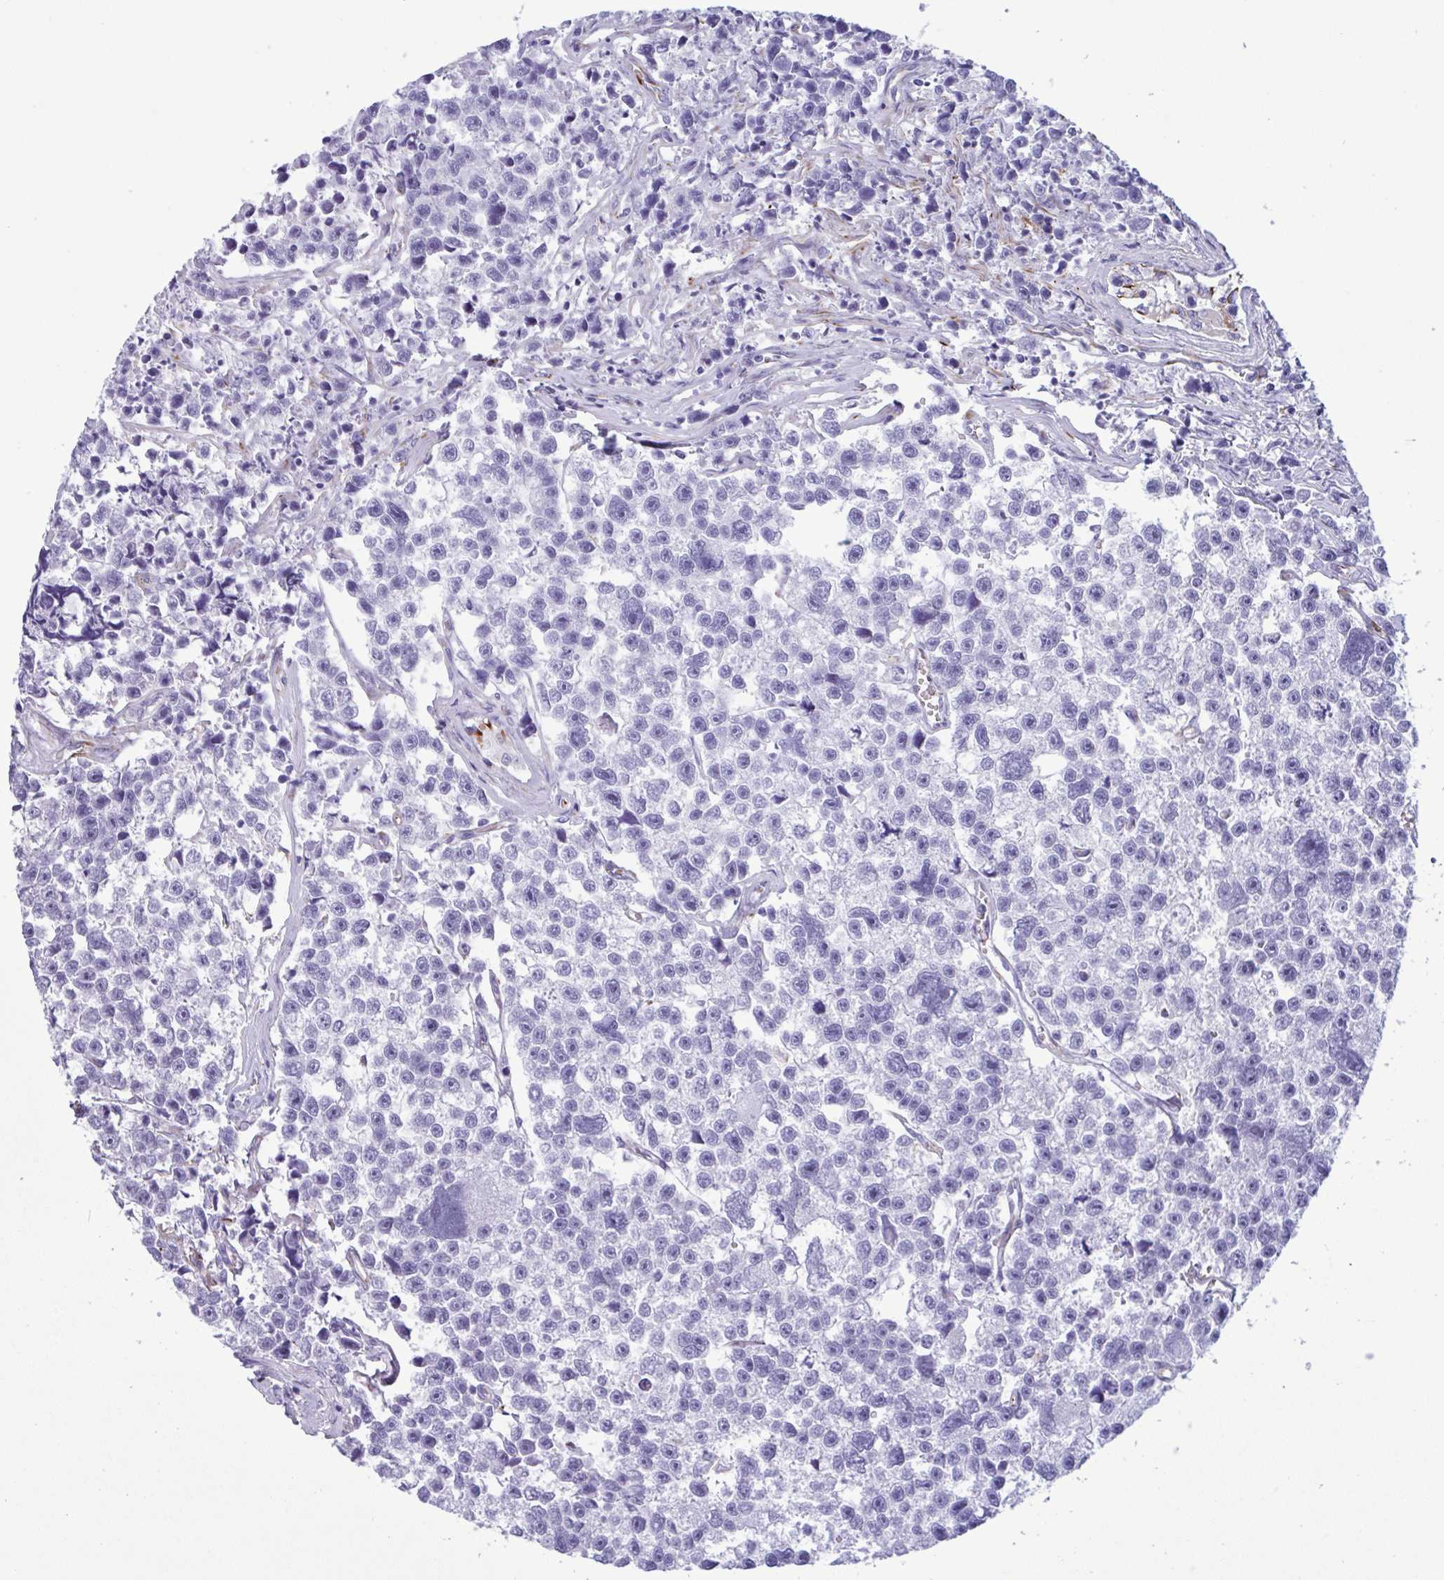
{"staining": {"intensity": "negative", "quantity": "none", "location": "none"}, "tissue": "testis cancer", "cell_type": "Tumor cells", "image_type": "cancer", "snomed": [{"axis": "morphology", "description": "Seminoma, NOS"}, {"axis": "topography", "description": "Testis"}], "caption": "This is a histopathology image of immunohistochemistry (IHC) staining of testis cancer, which shows no positivity in tumor cells.", "gene": "SMAD5", "patient": {"sex": "male", "age": 26}}